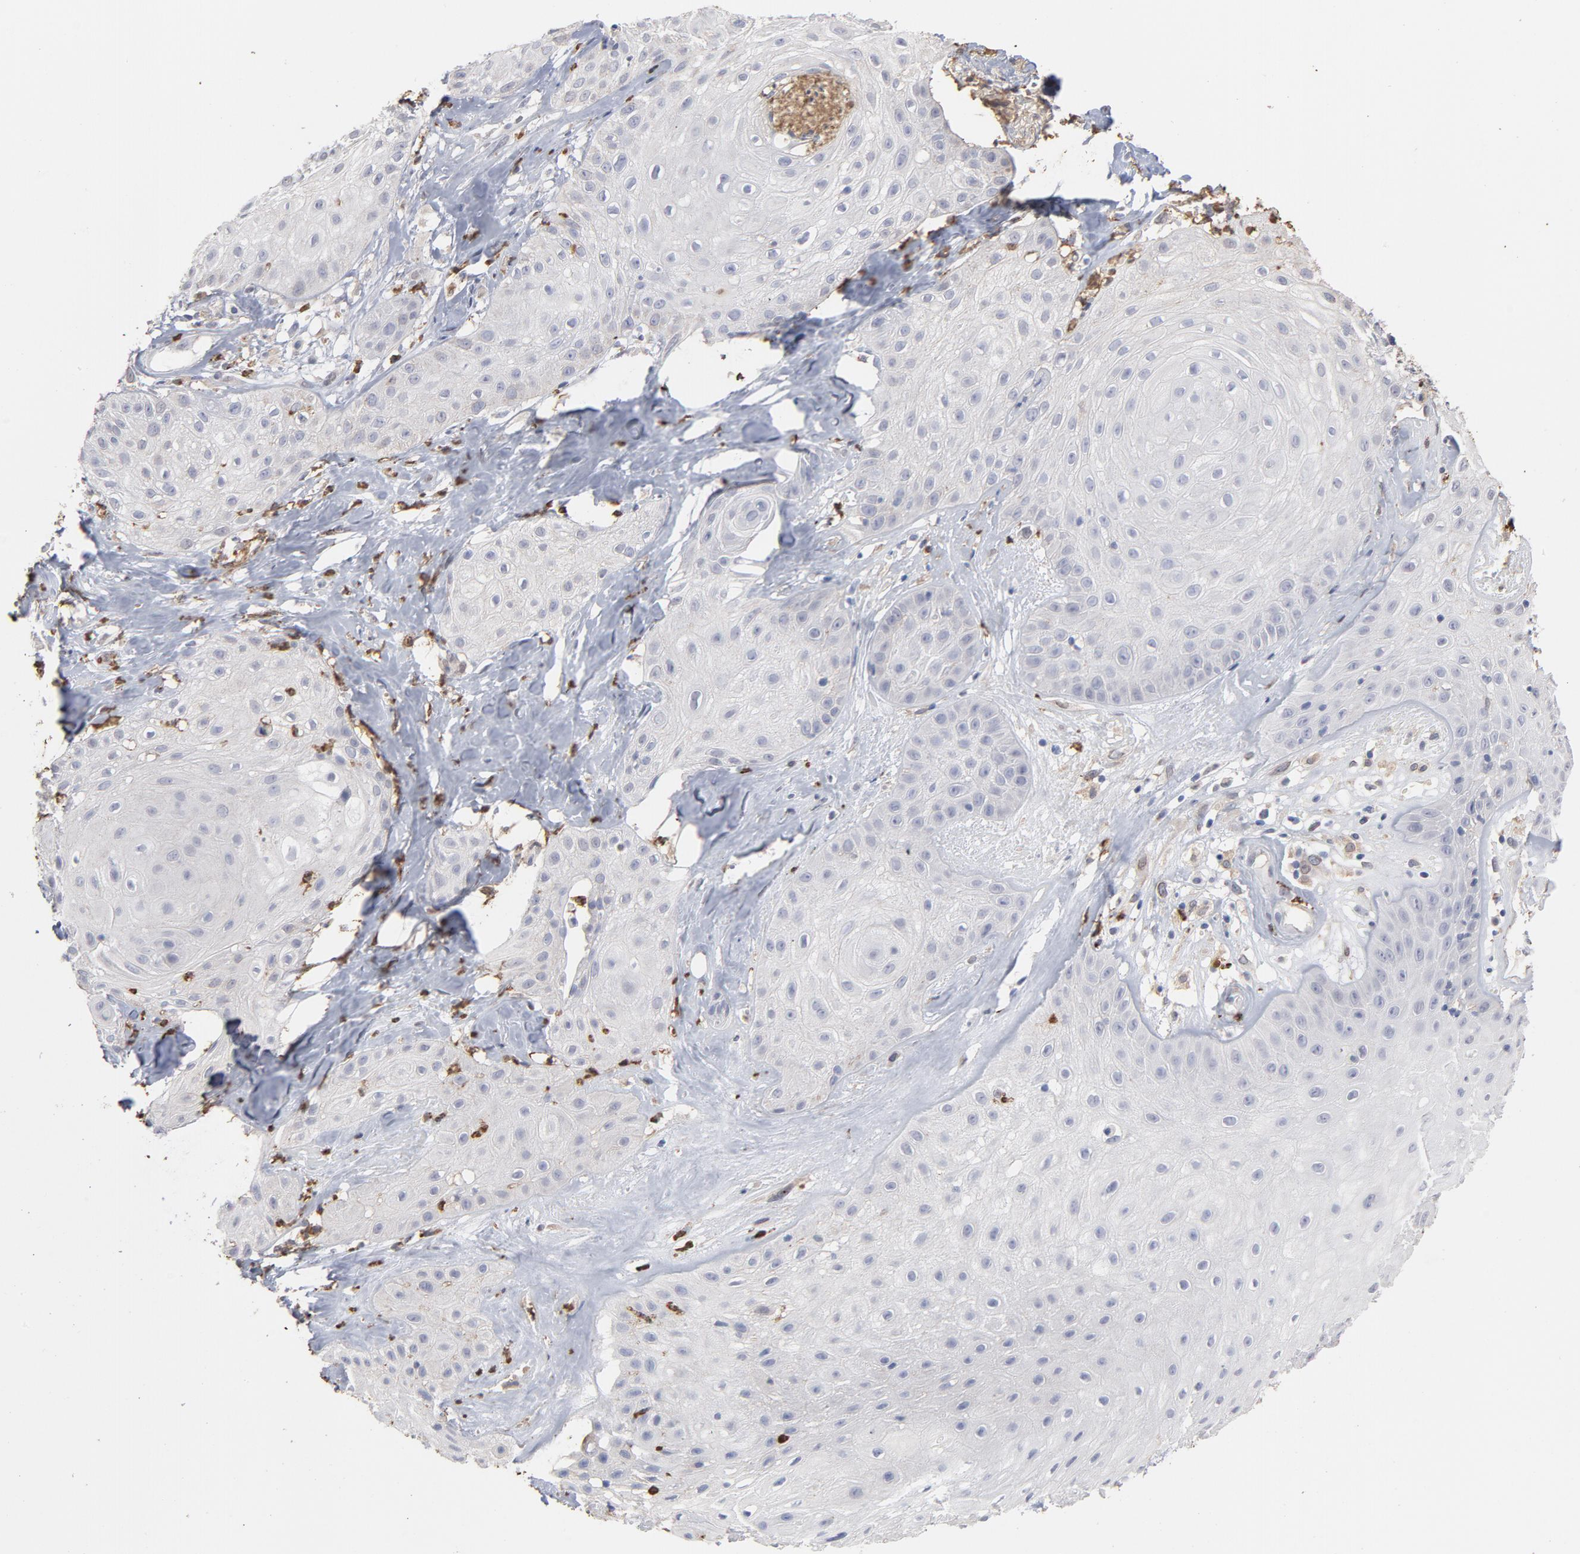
{"staining": {"intensity": "negative", "quantity": "none", "location": "none"}, "tissue": "skin cancer", "cell_type": "Tumor cells", "image_type": "cancer", "snomed": [{"axis": "morphology", "description": "Squamous cell carcinoma, NOS"}, {"axis": "topography", "description": "Skin"}], "caption": "This is an IHC image of skin cancer (squamous cell carcinoma). There is no positivity in tumor cells.", "gene": "PNMA1", "patient": {"sex": "male", "age": 65}}